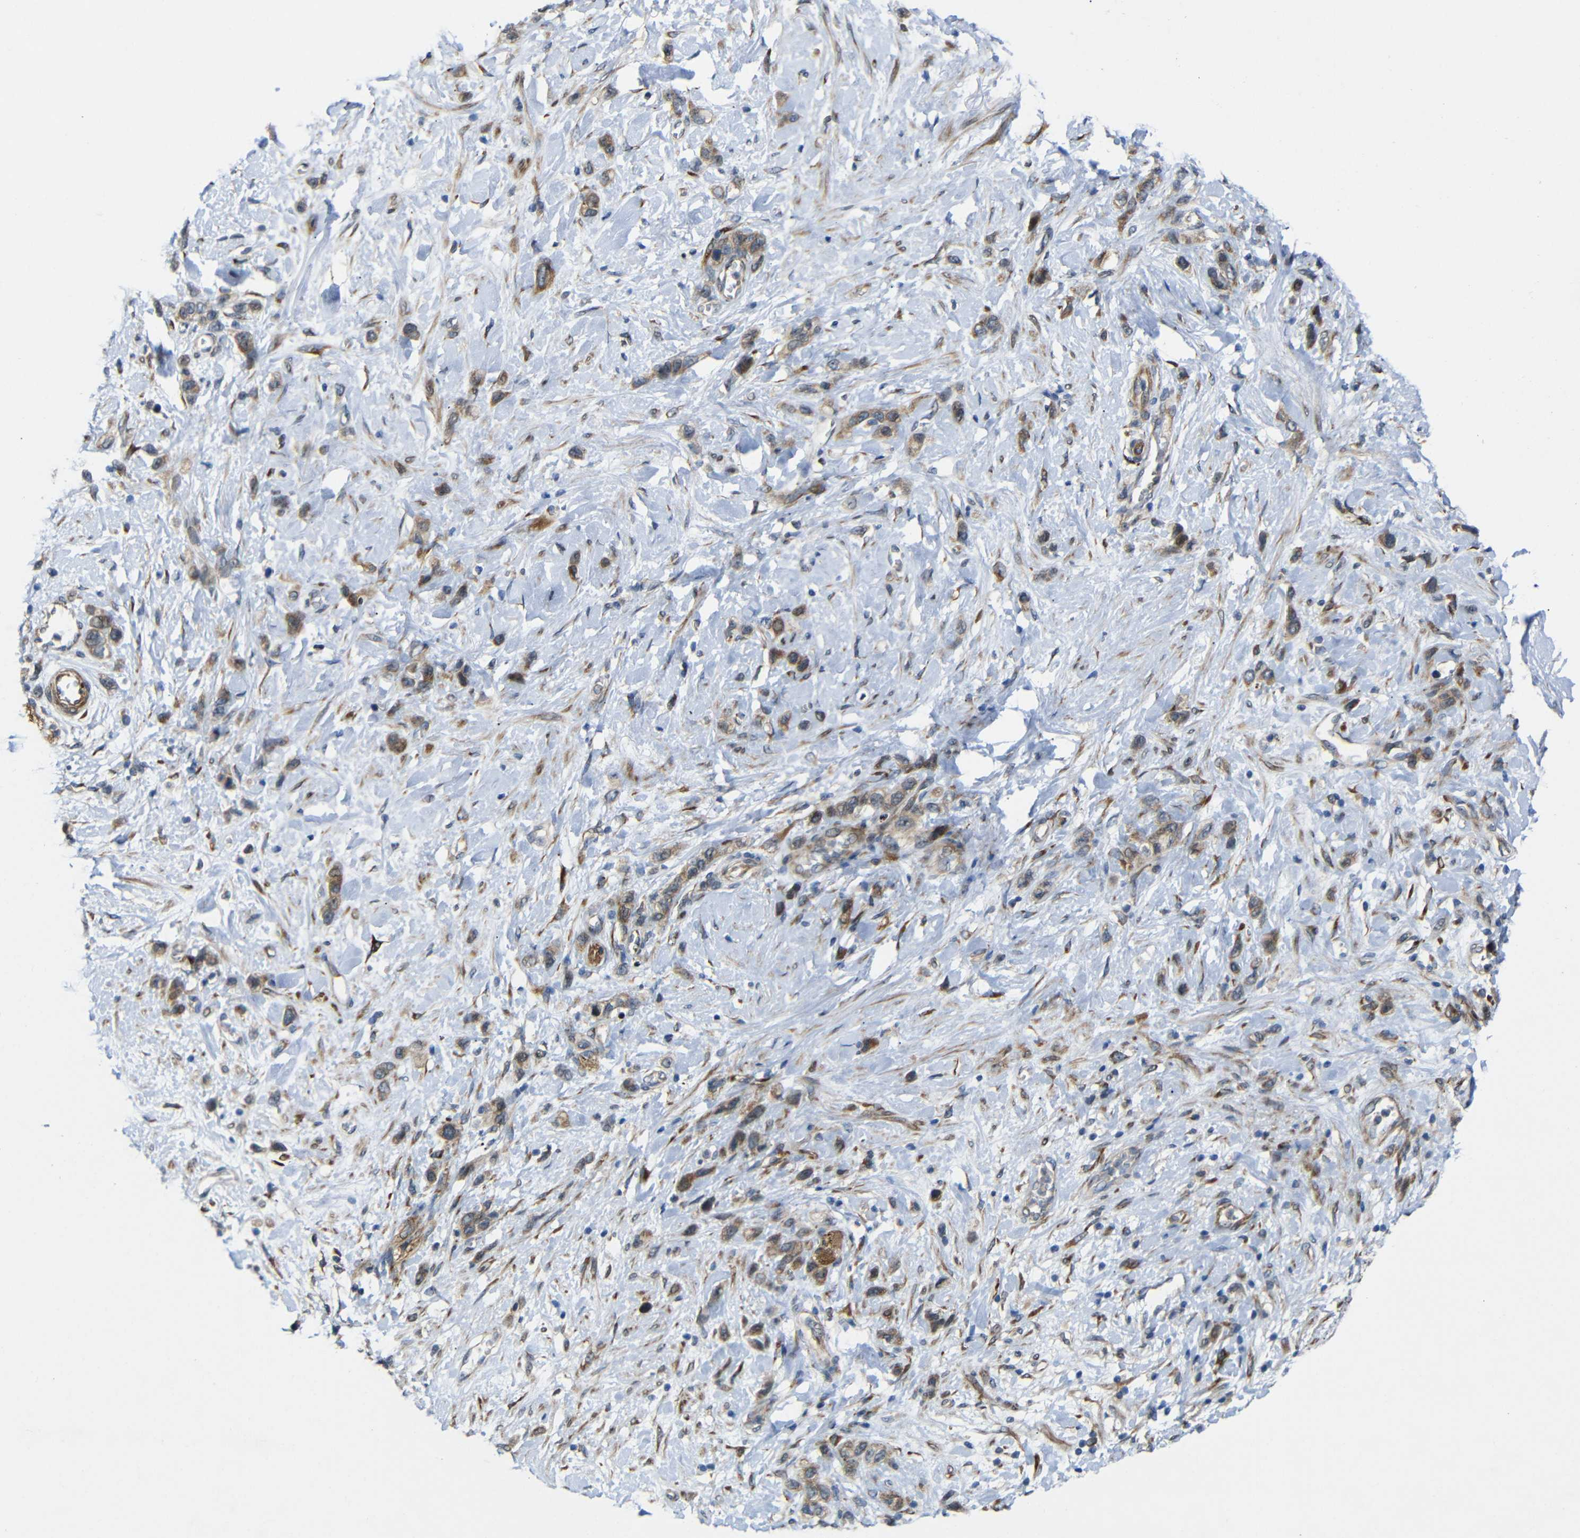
{"staining": {"intensity": "moderate", "quantity": ">75%", "location": "cytoplasmic/membranous"}, "tissue": "stomach cancer", "cell_type": "Tumor cells", "image_type": "cancer", "snomed": [{"axis": "morphology", "description": "Adenocarcinoma, NOS"}, {"axis": "morphology", "description": "Adenocarcinoma, High grade"}, {"axis": "topography", "description": "Stomach, upper"}, {"axis": "topography", "description": "Stomach, lower"}], "caption": "DAB immunohistochemical staining of adenocarcinoma (stomach) demonstrates moderate cytoplasmic/membranous protein expression in approximately >75% of tumor cells.", "gene": "P3H2", "patient": {"sex": "female", "age": 65}}